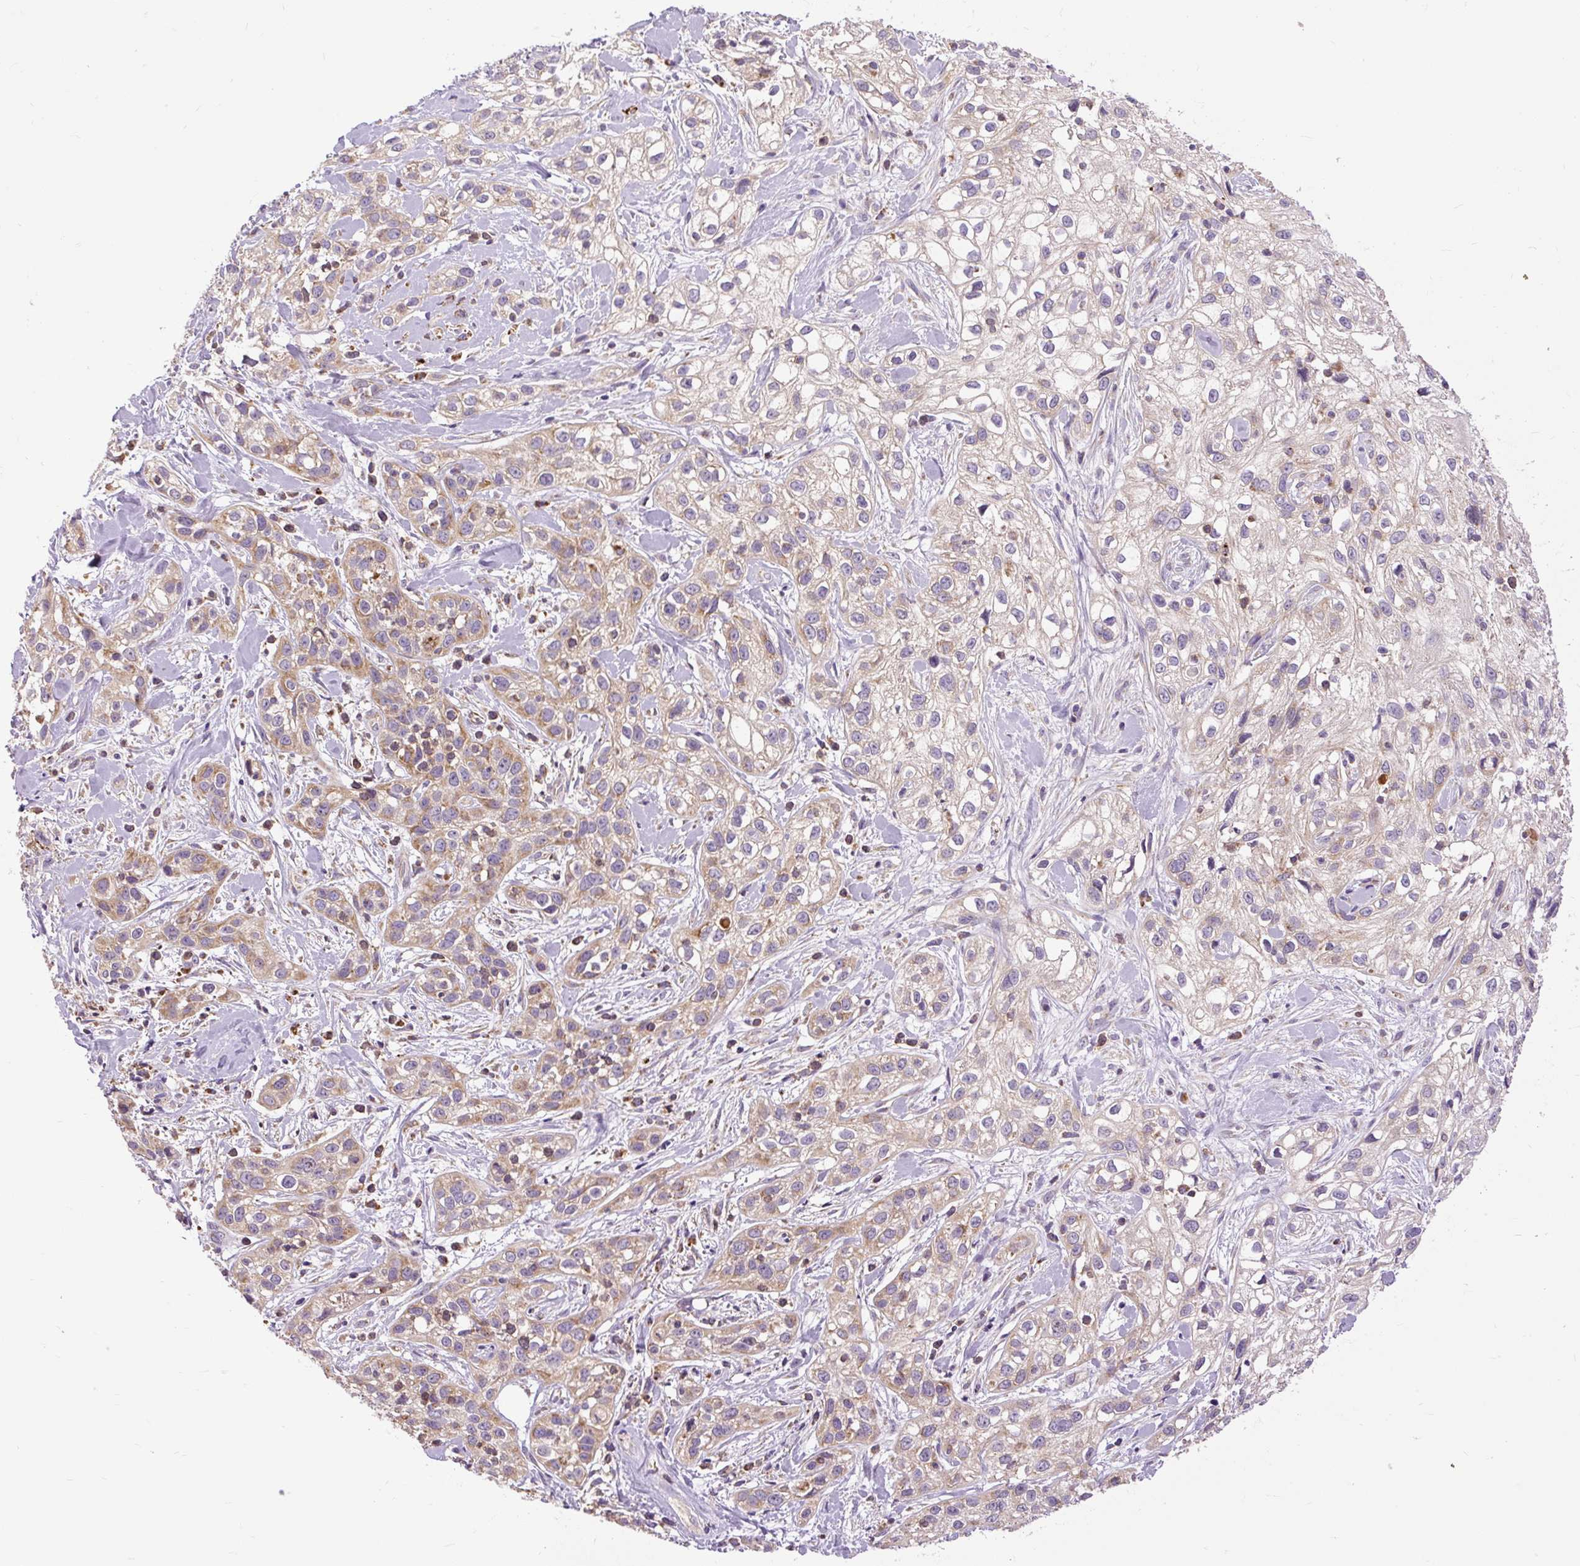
{"staining": {"intensity": "weak", "quantity": "<25%", "location": "cytoplasmic/membranous"}, "tissue": "skin cancer", "cell_type": "Tumor cells", "image_type": "cancer", "snomed": [{"axis": "morphology", "description": "Squamous cell carcinoma, NOS"}, {"axis": "topography", "description": "Skin"}], "caption": "Immunohistochemical staining of skin cancer exhibits no significant expression in tumor cells.", "gene": "TM2D3", "patient": {"sex": "male", "age": 82}}